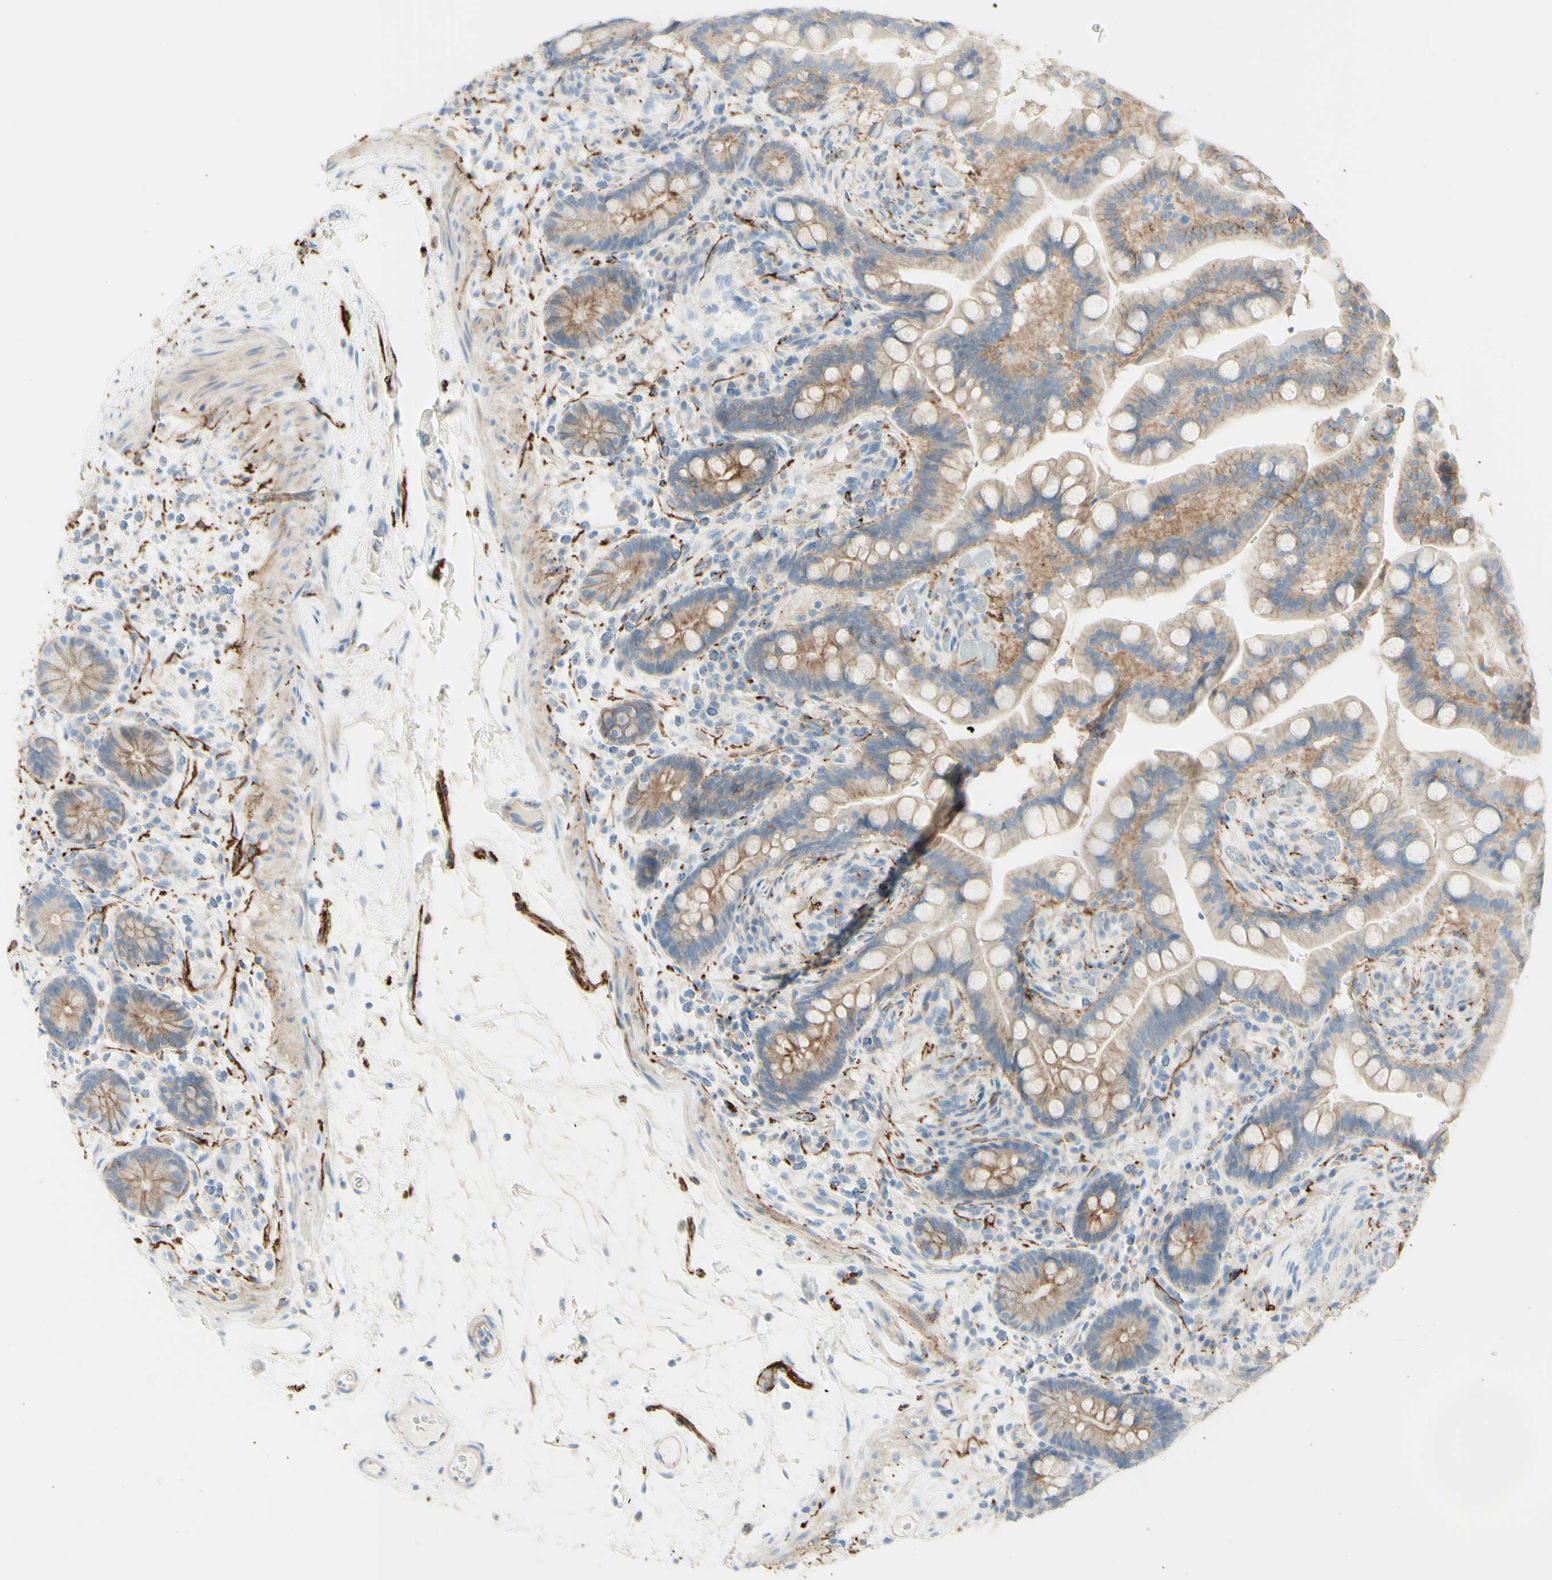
{"staining": {"intensity": "strong", "quantity": ">75%", "location": "cytoplasmic/membranous"}, "tissue": "colon", "cell_type": "Endothelial cells", "image_type": "normal", "snomed": [{"axis": "morphology", "description": "Normal tissue, NOS"}, {"axis": "topography", "description": "Colon"}], "caption": "Immunohistochemistry (IHC) of unremarkable colon shows high levels of strong cytoplasmic/membranous expression in approximately >75% of endothelial cells.", "gene": "ALCAM", "patient": {"sex": "male", "age": 73}}